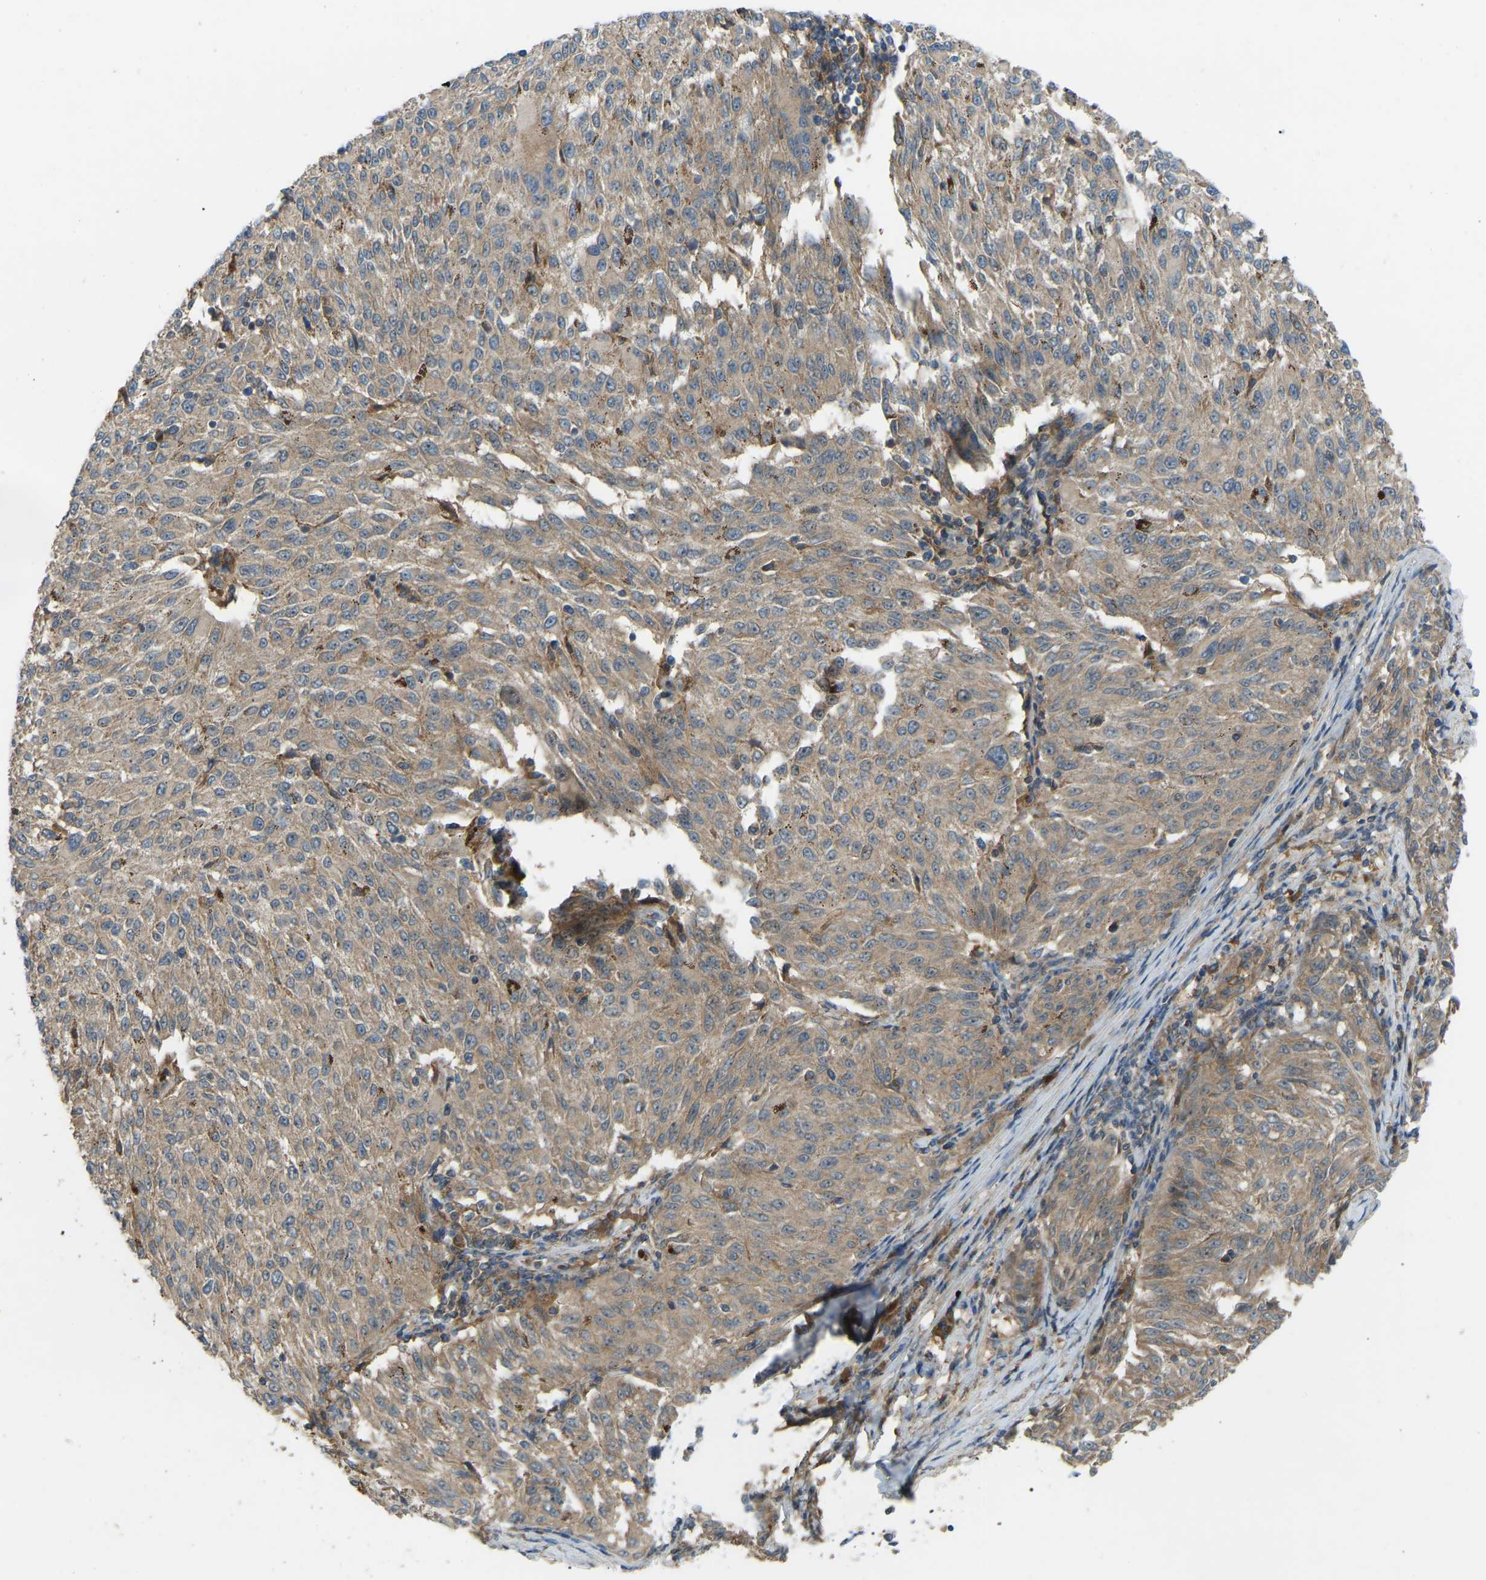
{"staining": {"intensity": "weak", "quantity": ">75%", "location": "cytoplasmic/membranous"}, "tissue": "melanoma", "cell_type": "Tumor cells", "image_type": "cancer", "snomed": [{"axis": "morphology", "description": "Malignant melanoma, NOS"}, {"axis": "topography", "description": "Skin"}], "caption": "Melanoma stained for a protein (brown) reveals weak cytoplasmic/membranous positive positivity in about >75% of tumor cells.", "gene": "ZNF71", "patient": {"sex": "female", "age": 72}}